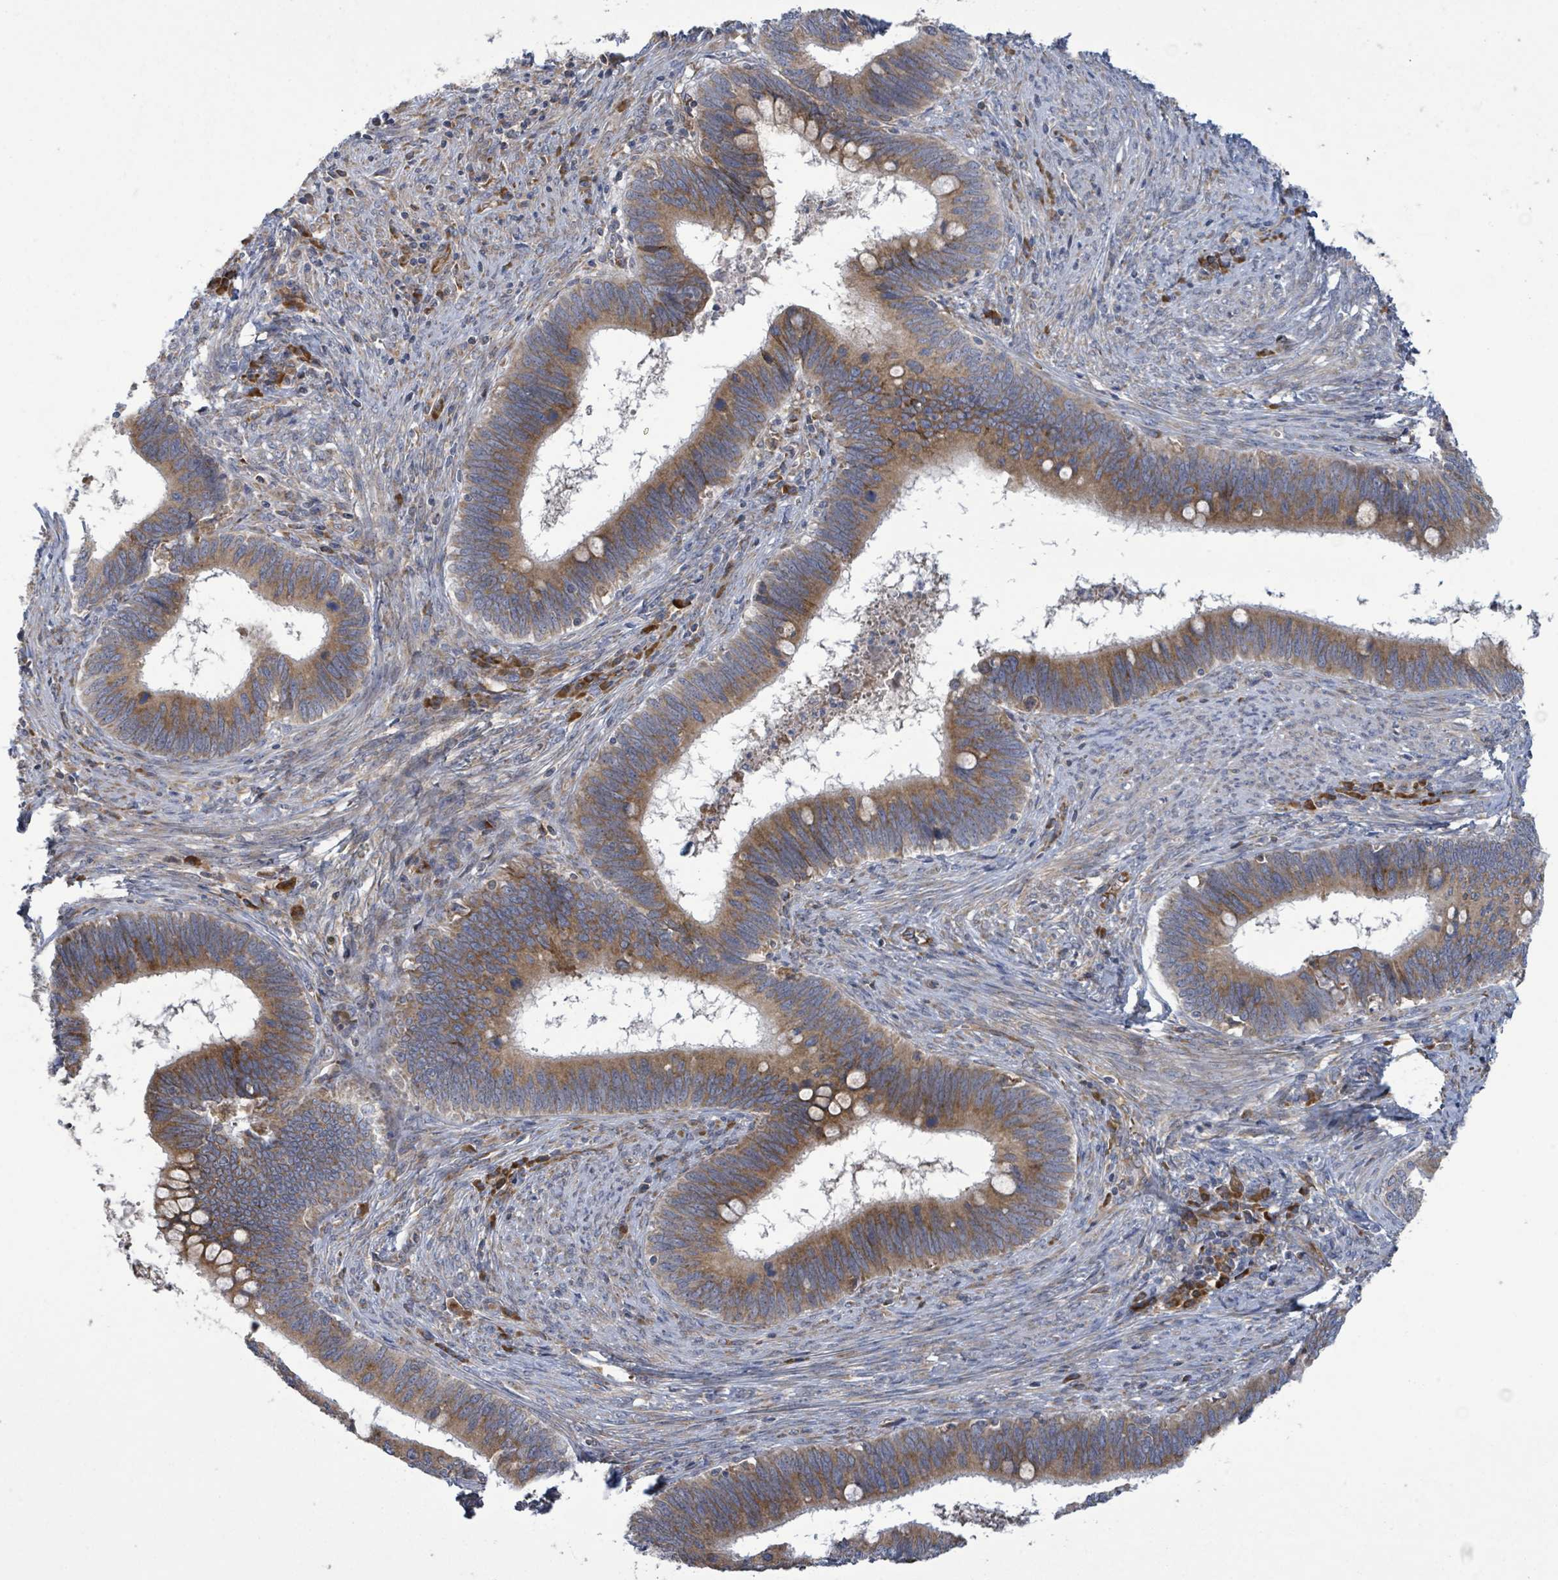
{"staining": {"intensity": "moderate", "quantity": ">75%", "location": "cytoplasmic/membranous"}, "tissue": "cervical cancer", "cell_type": "Tumor cells", "image_type": "cancer", "snomed": [{"axis": "morphology", "description": "Adenocarcinoma, NOS"}, {"axis": "topography", "description": "Cervix"}], "caption": "Adenocarcinoma (cervical) stained for a protein (brown) shows moderate cytoplasmic/membranous positive positivity in about >75% of tumor cells.", "gene": "NOMO1", "patient": {"sex": "female", "age": 42}}